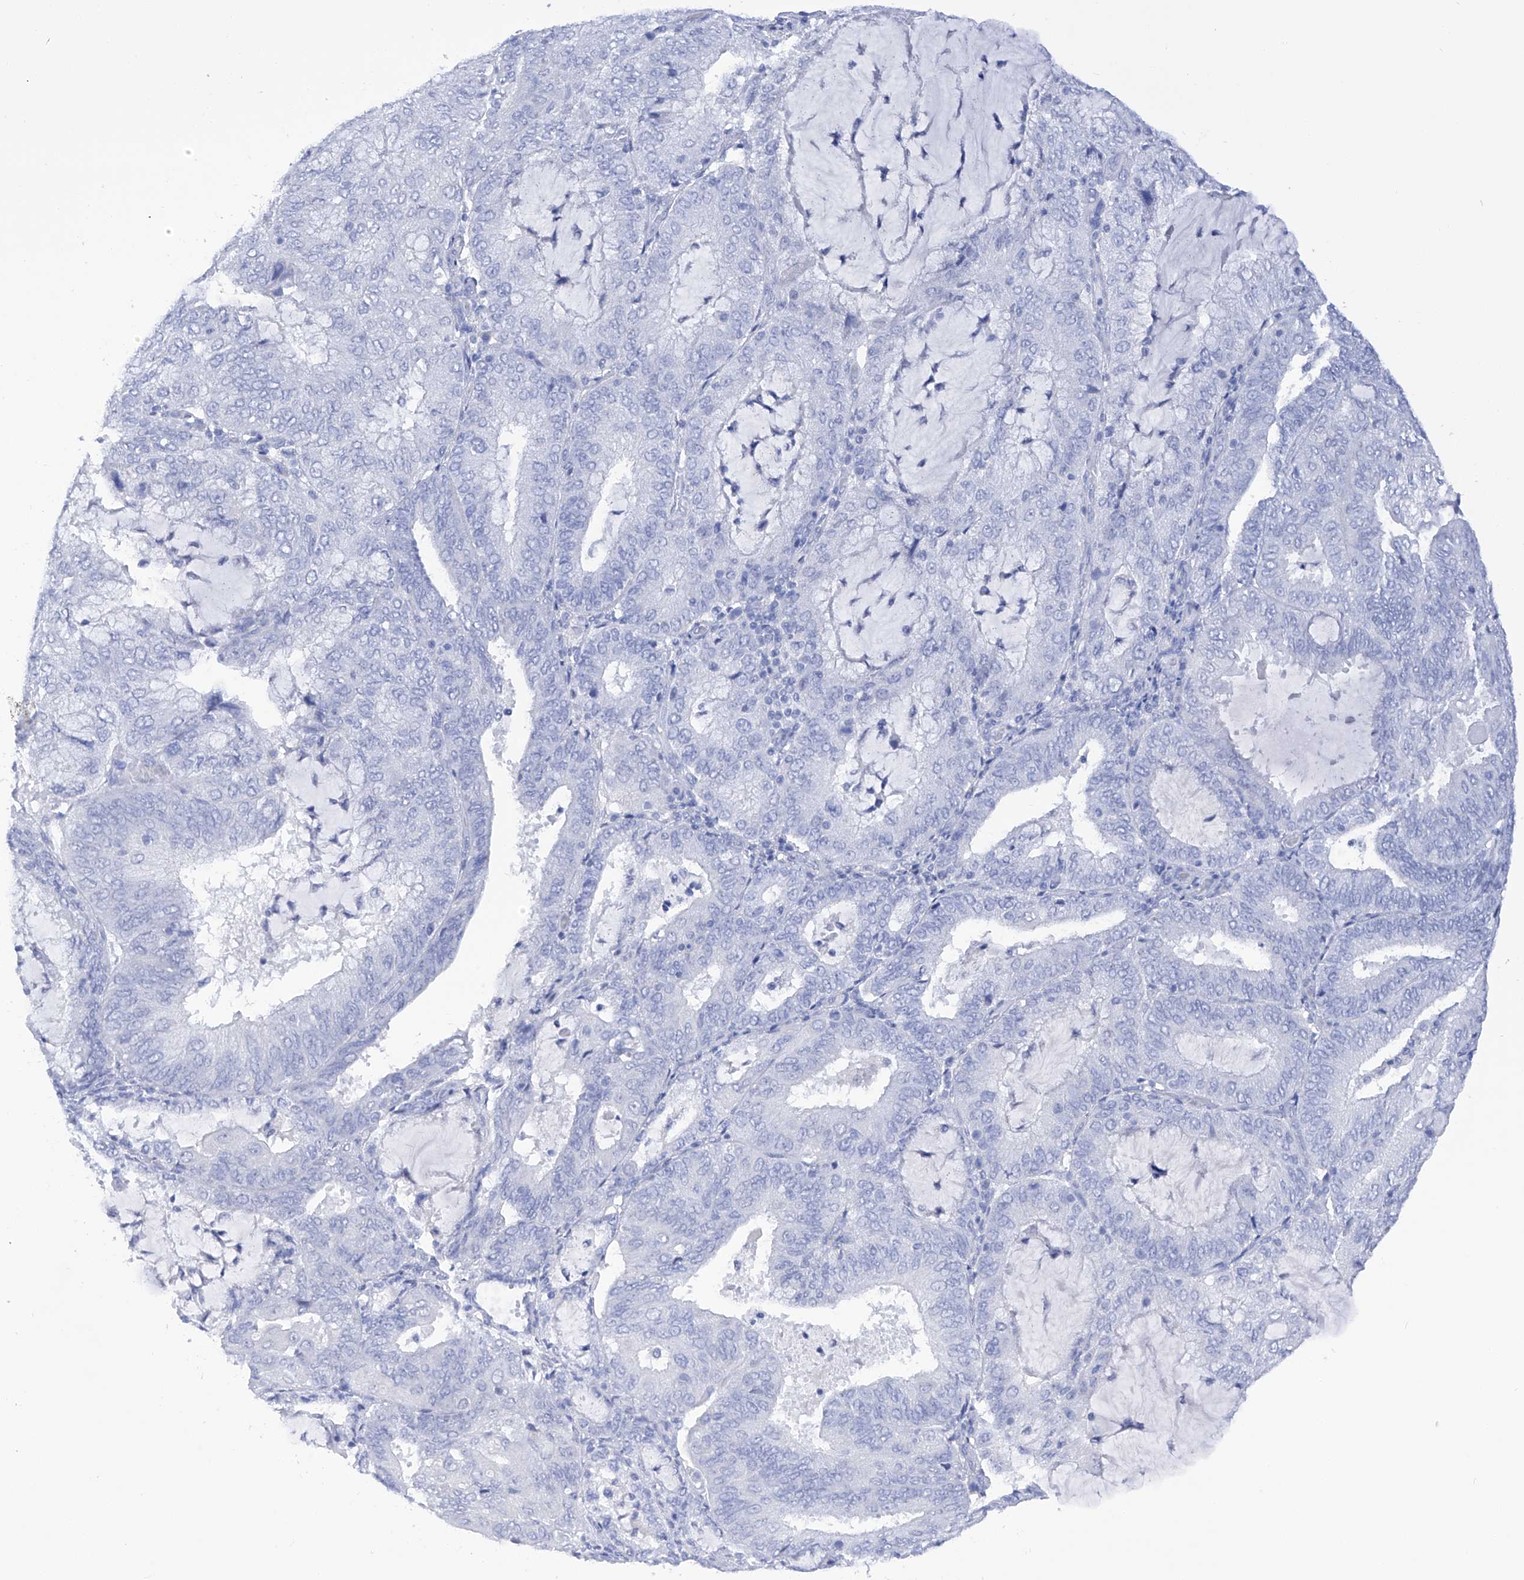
{"staining": {"intensity": "negative", "quantity": "none", "location": "none"}, "tissue": "endometrial cancer", "cell_type": "Tumor cells", "image_type": "cancer", "snomed": [{"axis": "morphology", "description": "Adenocarcinoma, NOS"}, {"axis": "topography", "description": "Endometrium"}], "caption": "A micrograph of human endometrial adenocarcinoma is negative for staining in tumor cells.", "gene": "FLG", "patient": {"sex": "female", "age": 81}}